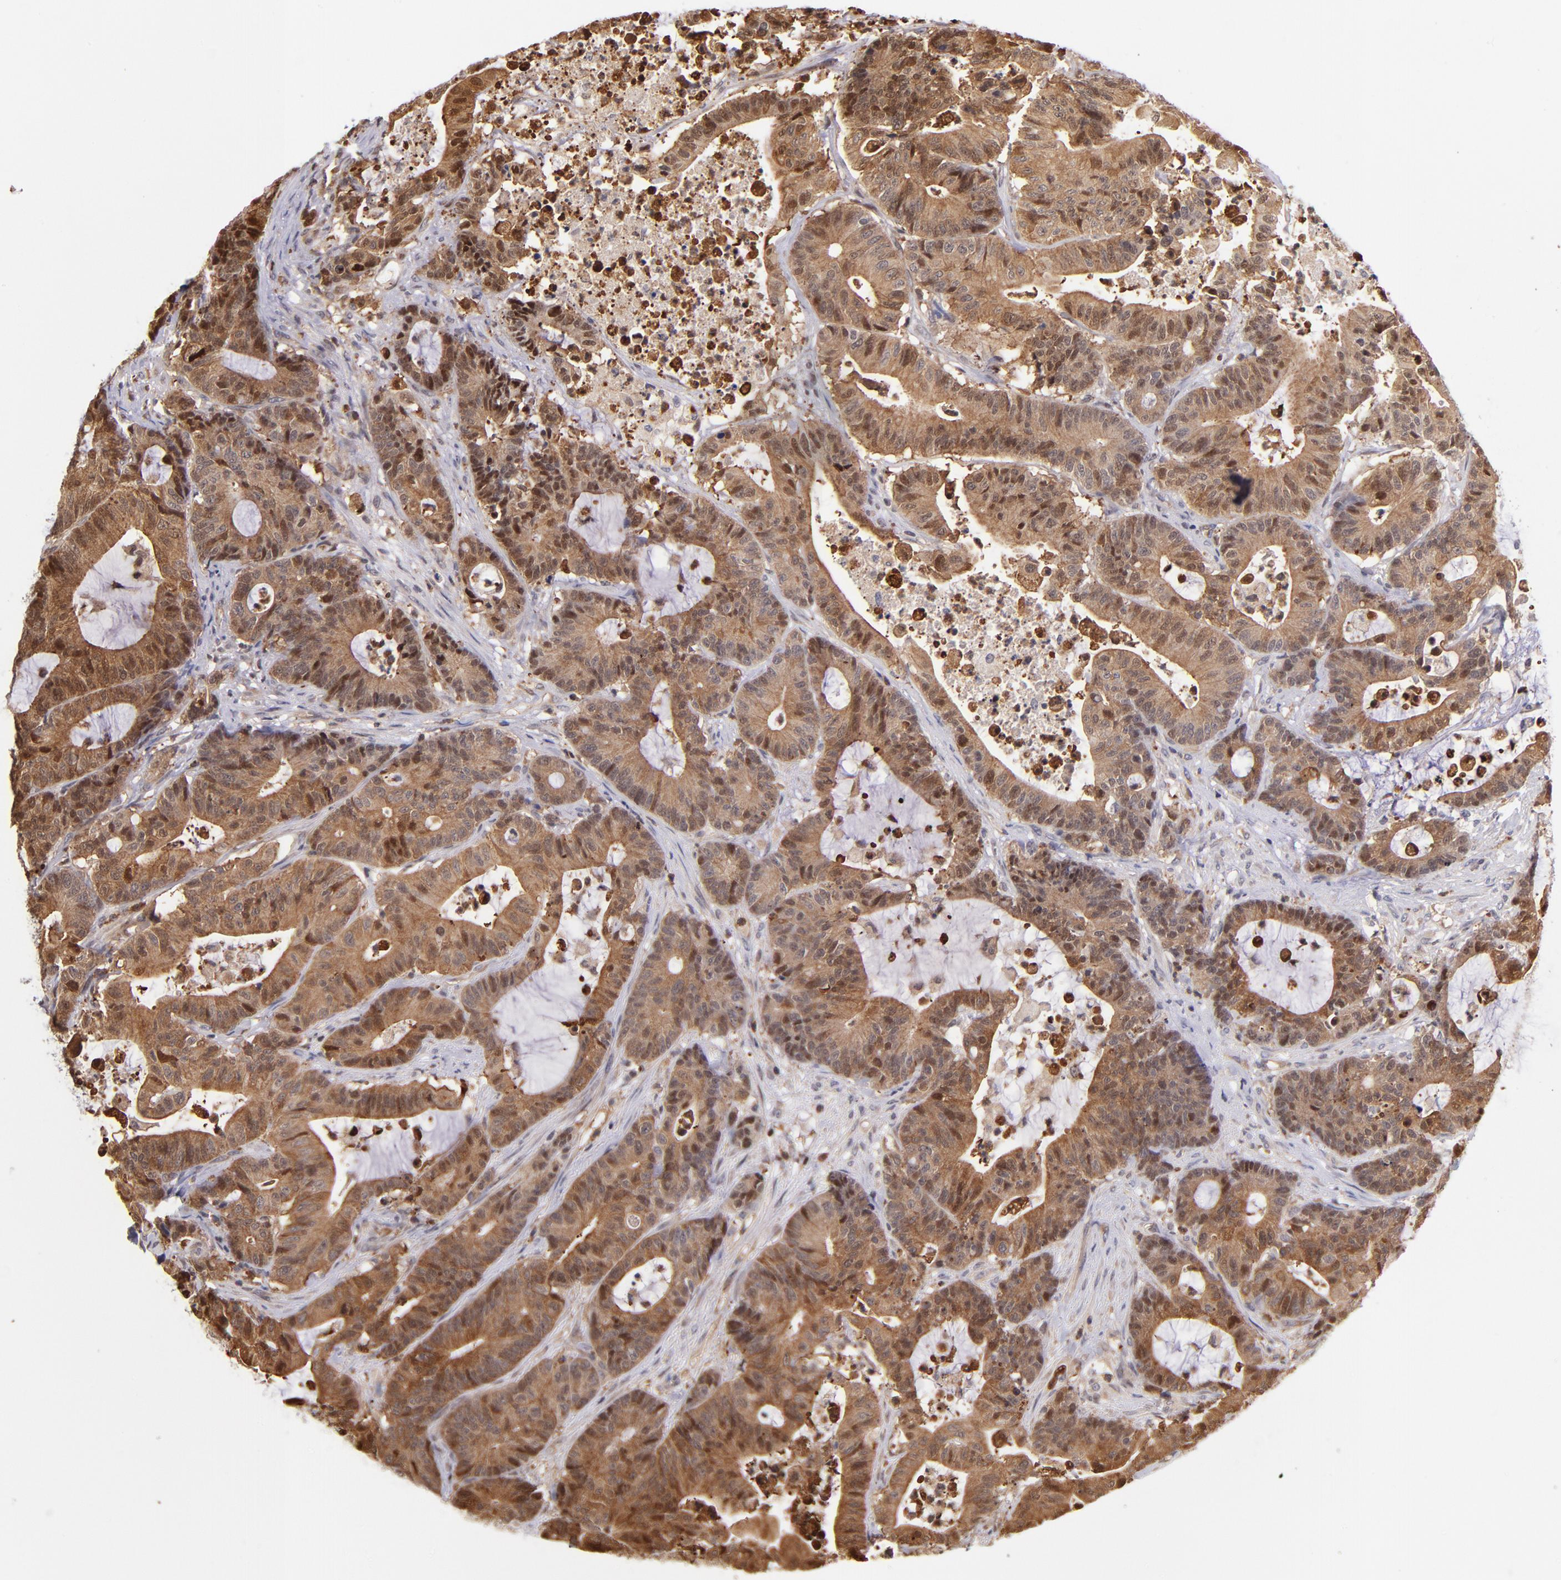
{"staining": {"intensity": "moderate", "quantity": ">75%", "location": "cytoplasmic/membranous,nuclear"}, "tissue": "colorectal cancer", "cell_type": "Tumor cells", "image_type": "cancer", "snomed": [{"axis": "morphology", "description": "Adenocarcinoma, NOS"}, {"axis": "topography", "description": "Colon"}], "caption": "Immunohistochemical staining of human colorectal cancer (adenocarcinoma) demonstrates moderate cytoplasmic/membranous and nuclear protein staining in about >75% of tumor cells.", "gene": "YWHAB", "patient": {"sex": "female", "age": 84}}